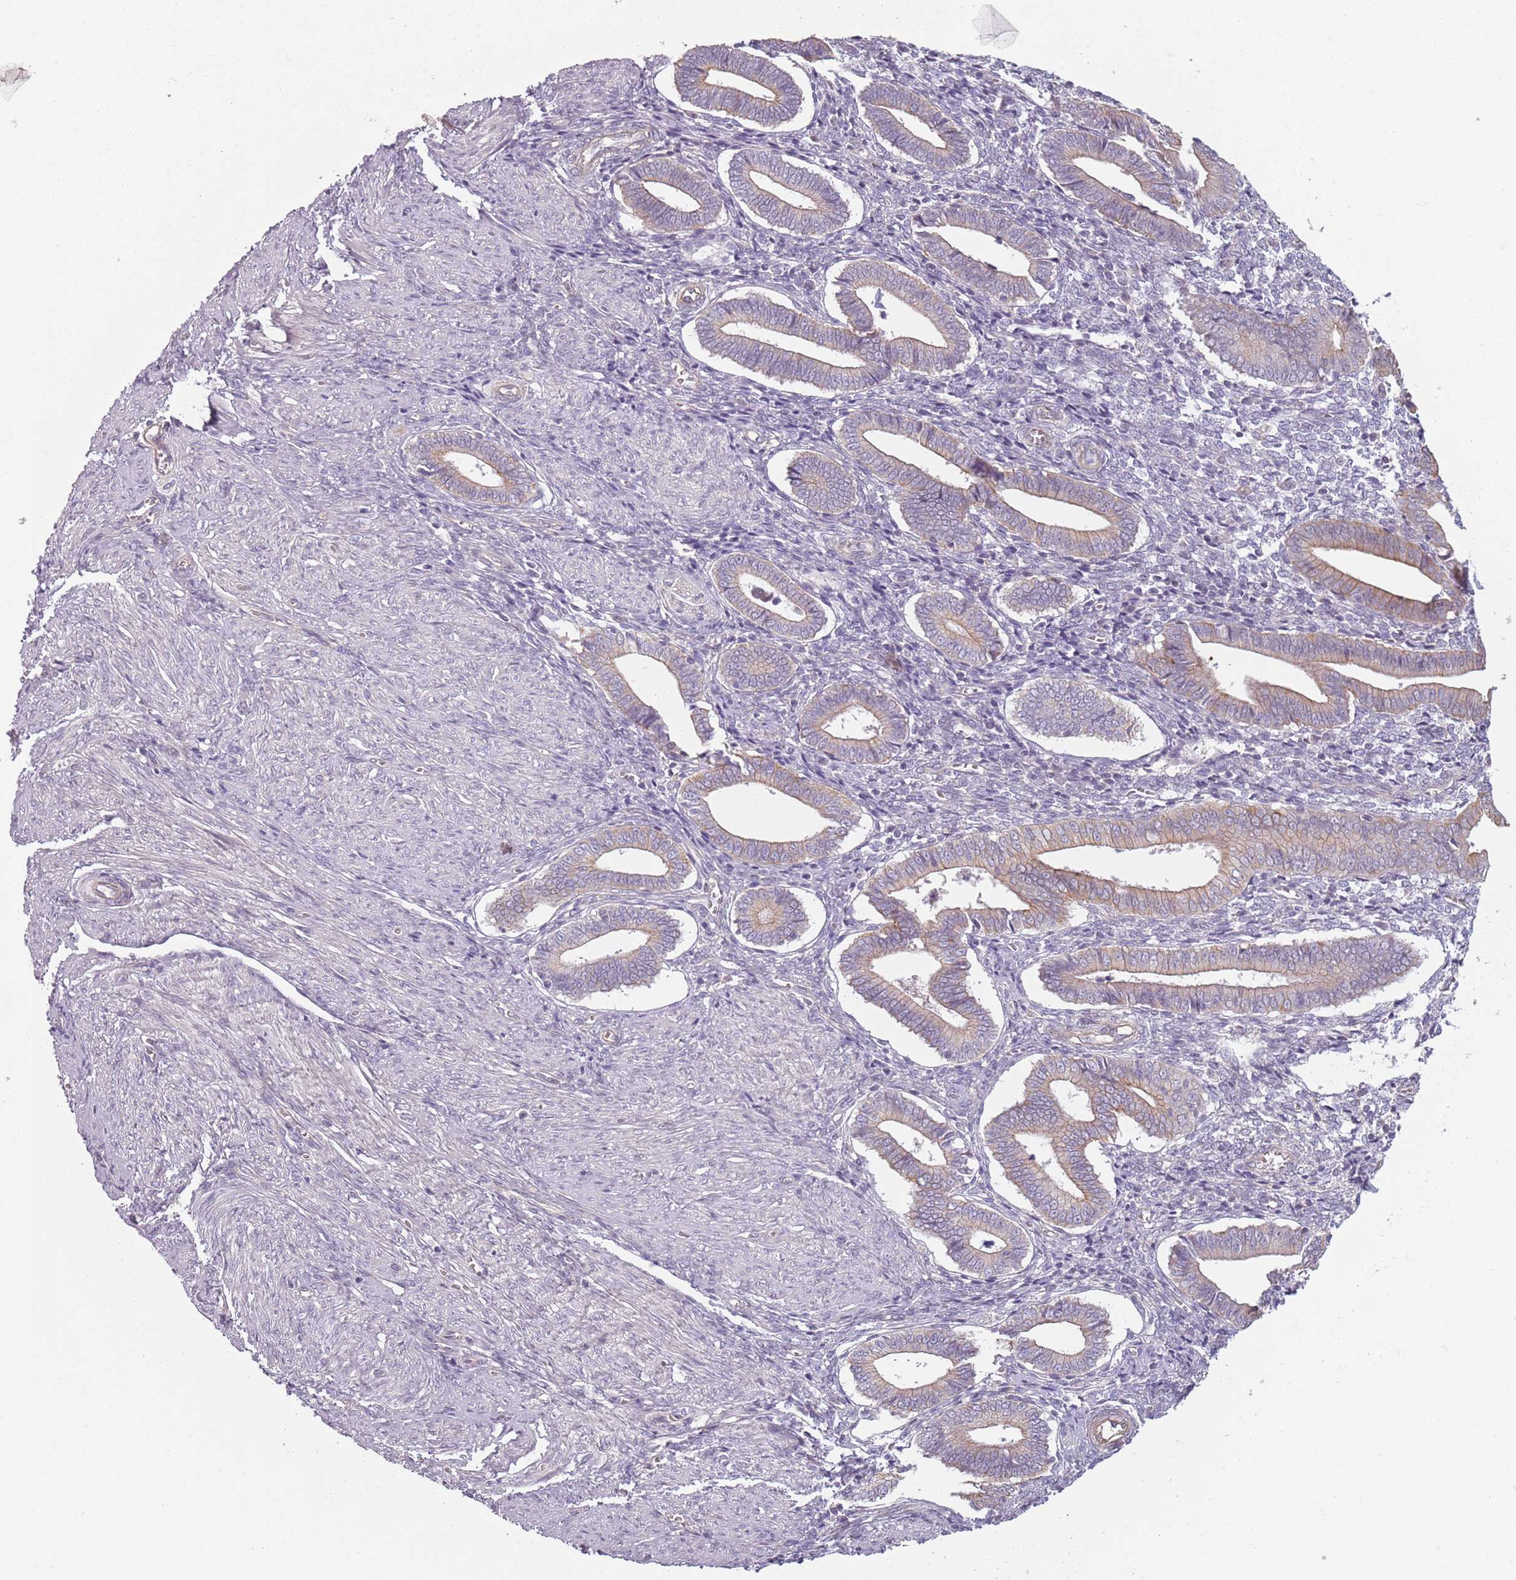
{"staining": {"intensity": "negative", "quantity": "none", "location": "none"}, "tissue": "endometrium", "cell_type": "Cells in endometrial stroma", "image_type": "normal", "snomed": [{"axis": "morphology", "description": "Normal tissue, NOS"}, {"axis": "topography", "description": "Other"}, {"axis": "topography", "description": "Endometrium"}], "caption": "Immunohistochemistry of benign endometrium reveals no staining in cells in endometrial stroma.", "gene": "TLCD2", "patient": {"sex": "female", "age": 44}}